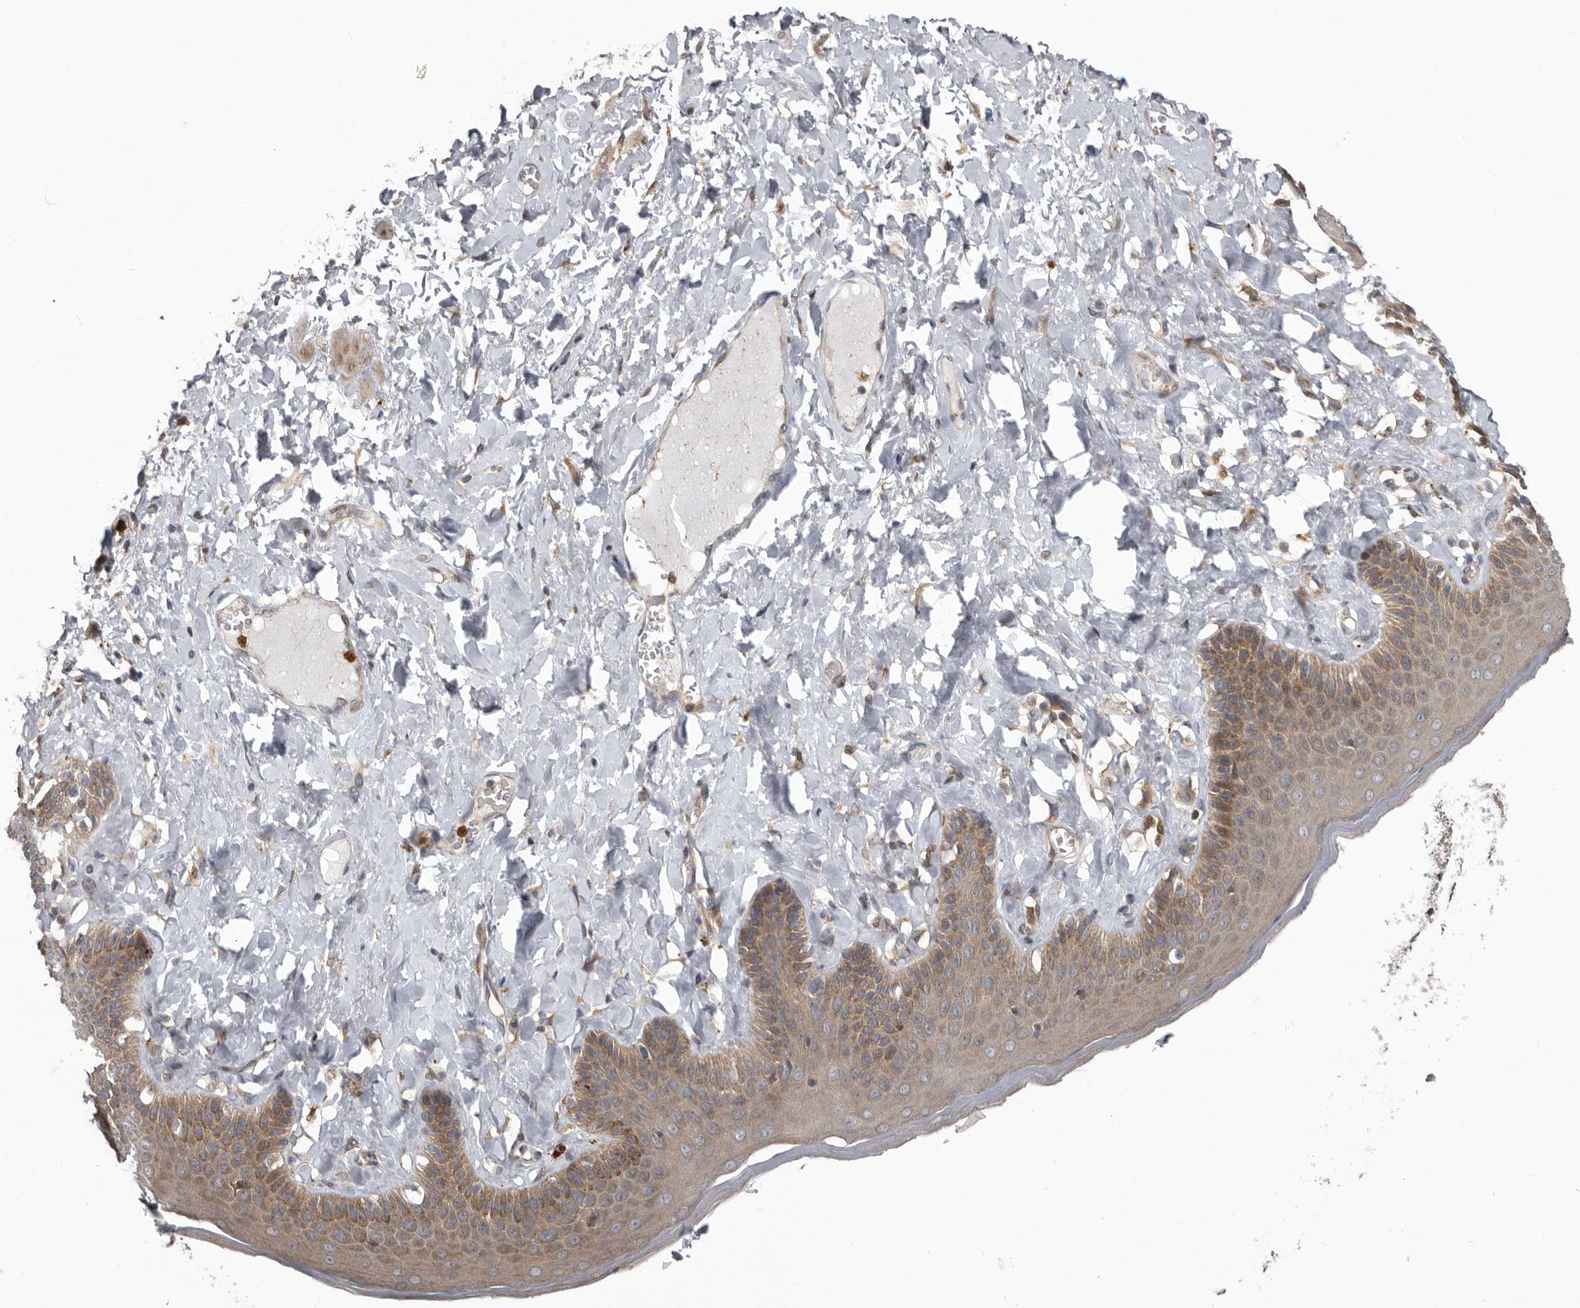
{"staining": {"intensity": "moderate", "quantity": ">75%", "location": "cytoplasmic/membranous"}, "tissue": "skin", "cell_type": "Epidermal cells", "image_type": "normal", "snomed": [{"axis": "morphology", "description": "Normal tissue, NOS"}, {"axis": "topography", "description": "Anal"}], "caption": "Immunohistochemical staining of benign skin shows moderate cytoplasmic/membranous protein positivity in about >75% of epidermal cells. The staining was performed using DAB, with brown indicating positive protein expression. Nuclei are stained blue with hematoxylin.", "gene": "FGFR4", "patient": {"sex": "male", "age": 69}}